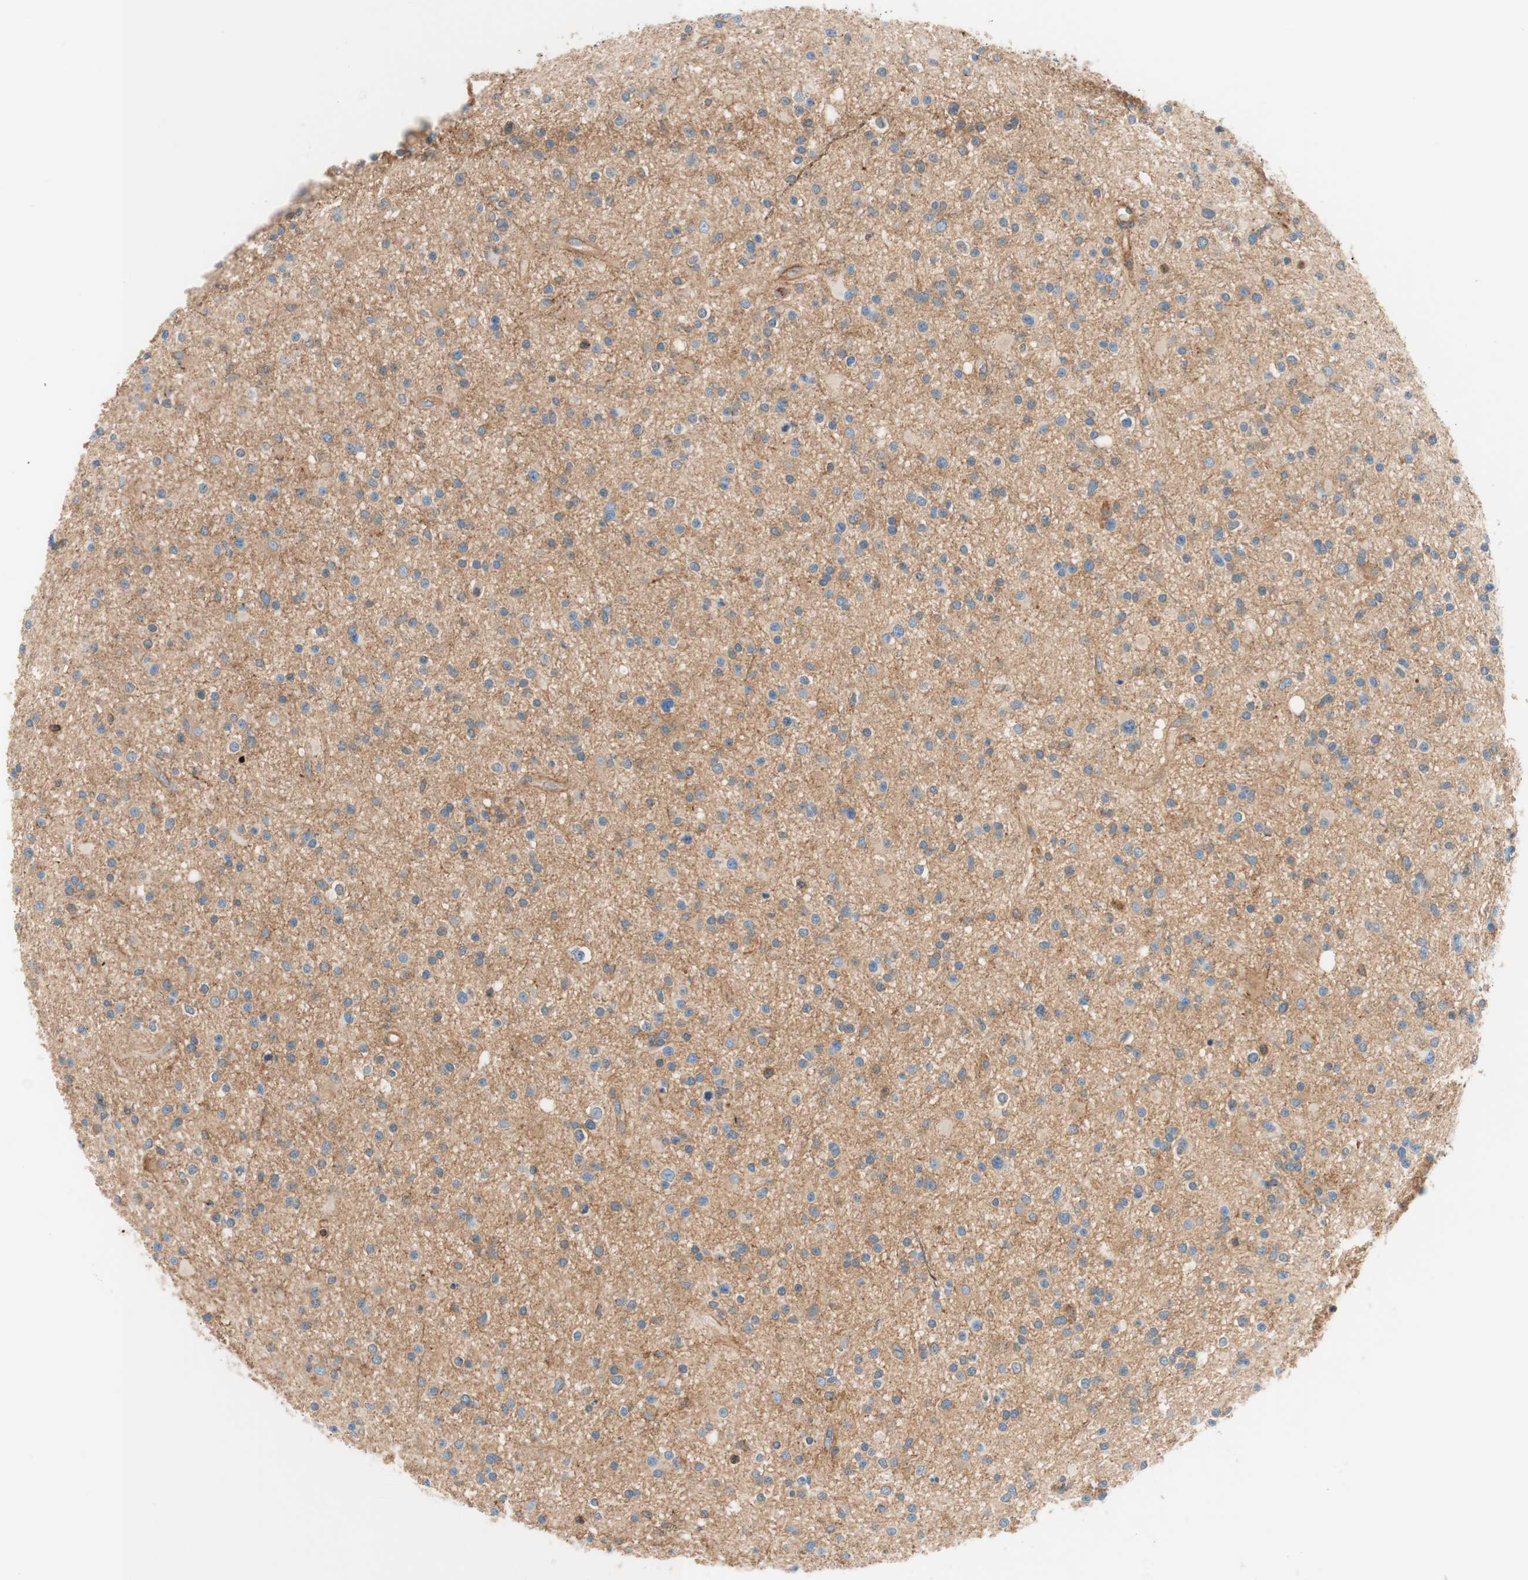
{"staining": {"intensity": "weak", "quantity": "25%-75%", "location": "cytoplasmic/membranous"}, "tissue": "glioma", "cell_type": "Tumor cells", "image_type": "cancer", "snomed": [{"axis": "morphology", "description": "Glioma, malignant, High grade"}, {"axis": "topography", "description": "Brain"}], "caption": "Weak cytoplasmic/membranous staining is seen in about 25%-75% of tumor cells in malignant high-grade glioma.", "gene": "VPS26A", "patient": {"sex": "male", "age": 33}}